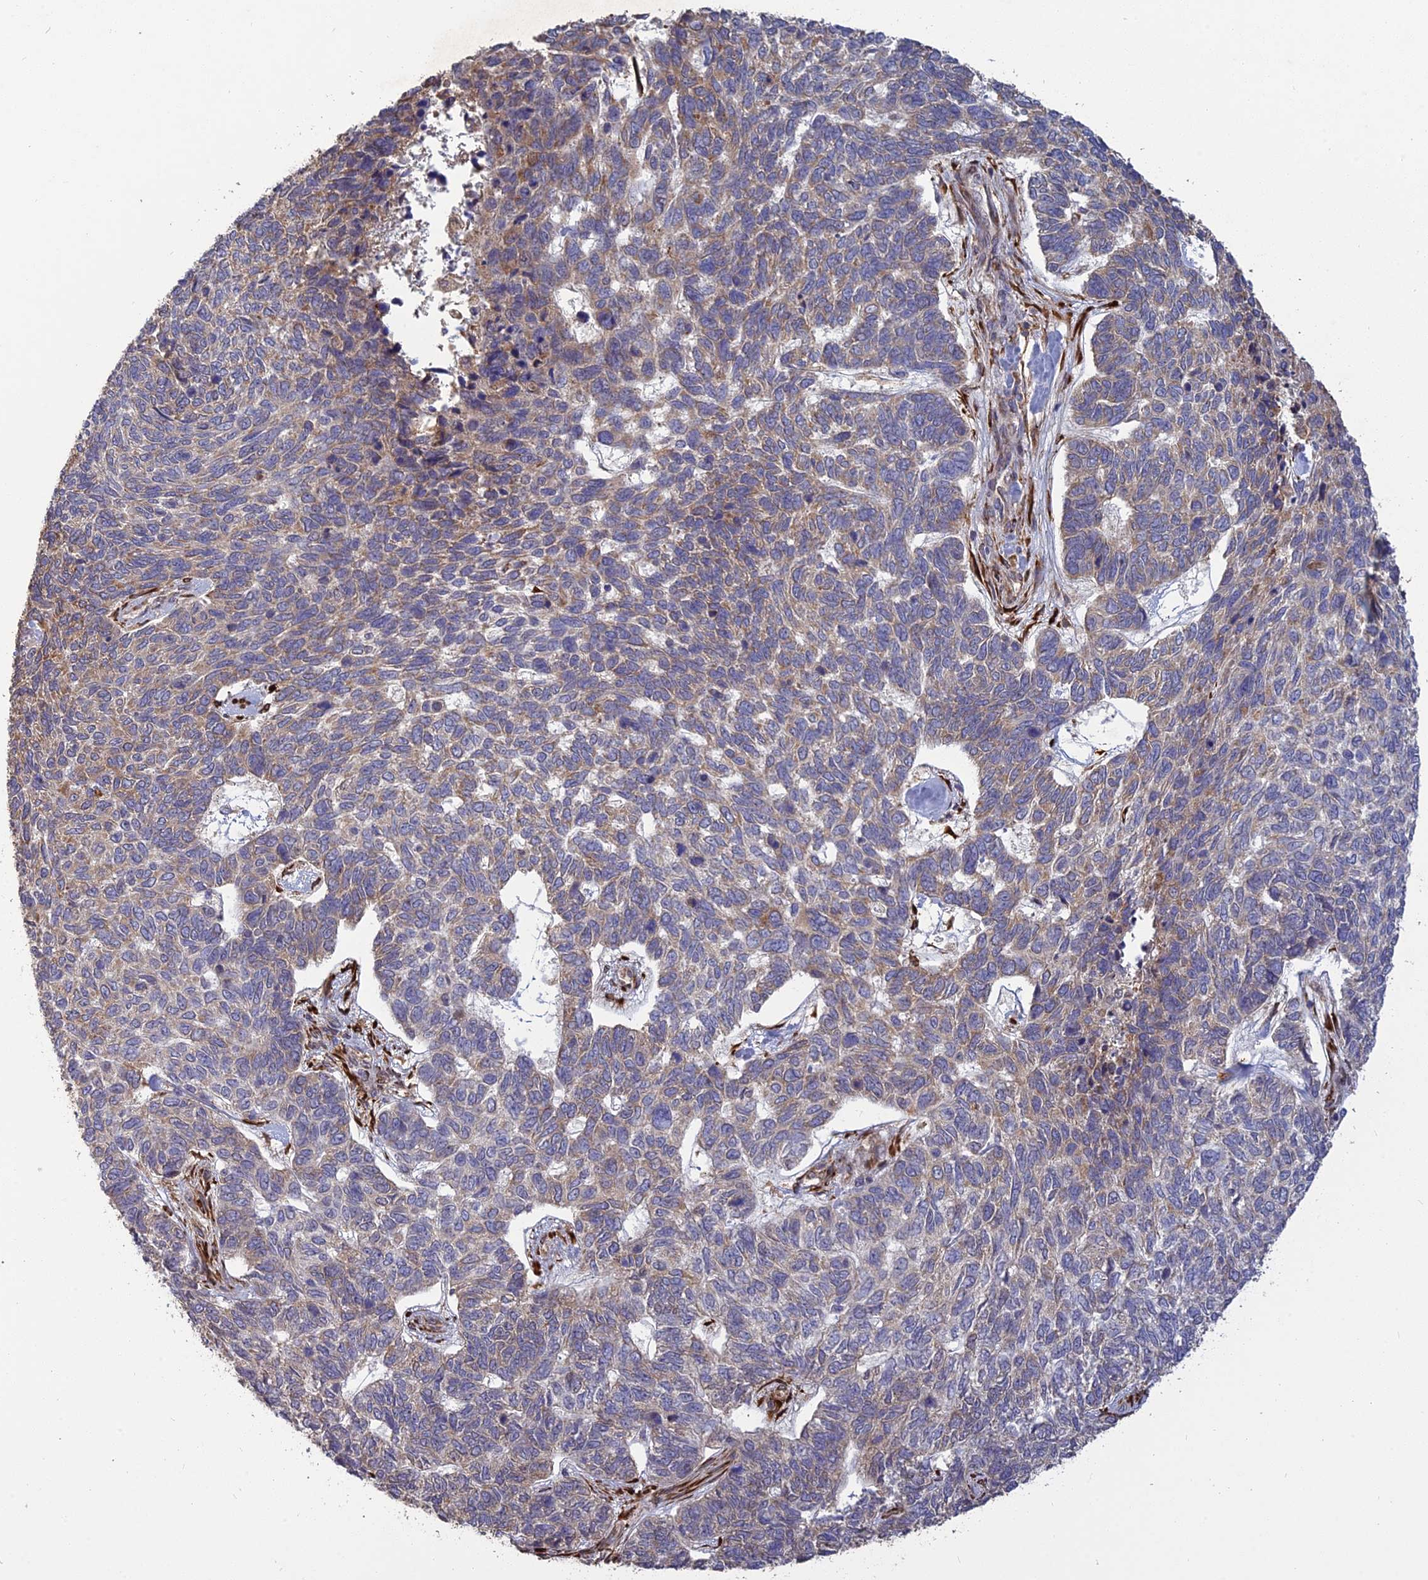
{"staining": {"intensity": "moderate", "quantity": "<25%", "location": "cytoplasmic/membranous"}, "tissue": "skin cancer", "cell_type": "Tumor cells", "image_type": "cancer", "snomed": [{"axis": "morphology", "description": "Basal cell carcinoma"}, {"axis": "topography", "description": "Skin"}], "caption": "Protein expression by immunohistochemistry (IHC) demonstrates moderate cytoplasmic/membranous staining in approximately <25% of tumor cells in skin cancer.", "gene": "PPIC", "patient": {"sex": "female", "age": 65}}